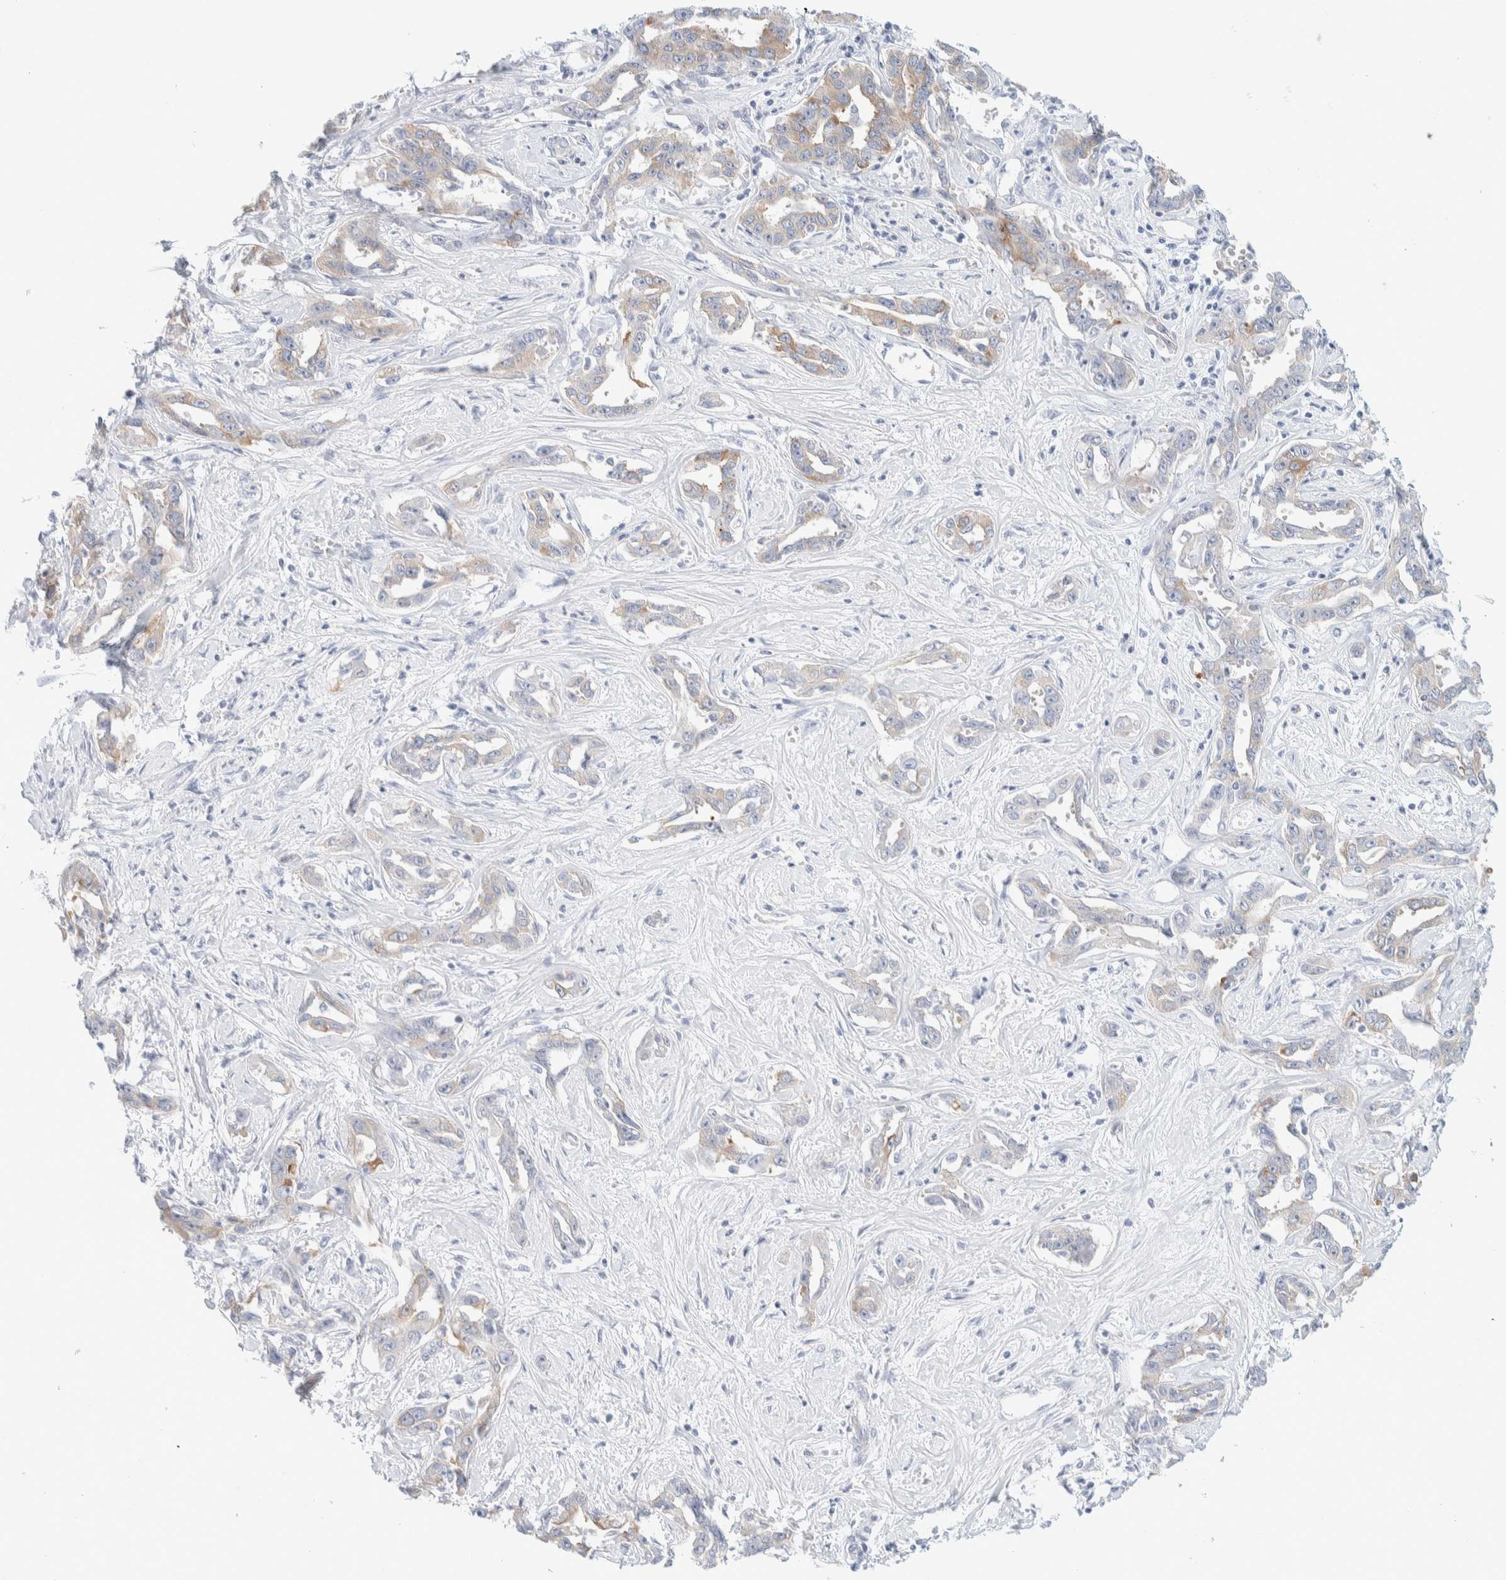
{"staining": {"intensity": "moderate", "quantity": "<25%", "location": "cytoplasmic/membranous"}, "tissue": "liver cancer", "cell_type": "Tumor cells", "image_type": "cancer", "snomed": [{"axis": "morphology", "description": "Cholangiocarcinoma"}, {"axis": "topography", "description": "Liver"}], "caption": "Protein analysis of liver cancer (cholangiocarcinoma) tissue reveals moderate cytoplasmic/membranous staining in approximately <25% of tumor cells.", "gene": "ATCAY", "patient": {"sex": "male", "age": 59}}